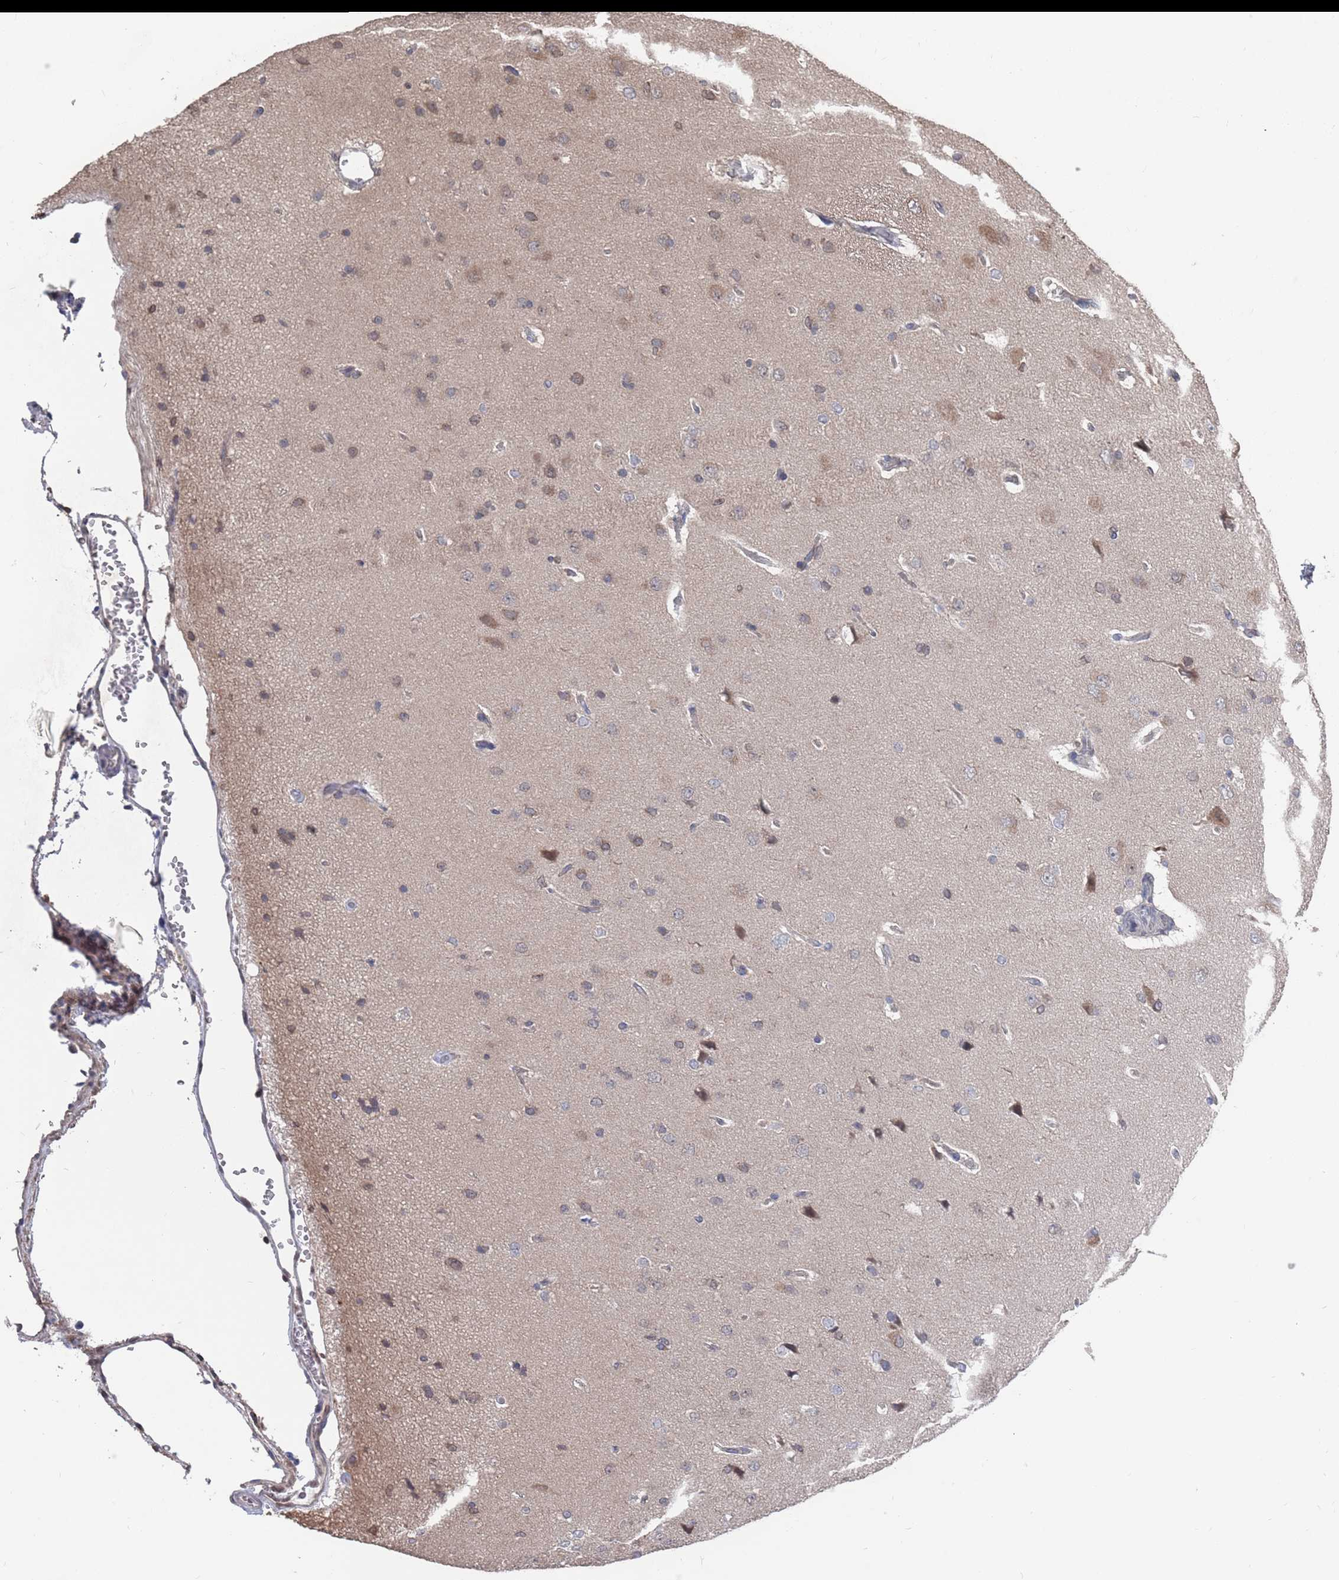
{"staining": {"intensity": "negative", "quantity": "none", "location": "none"}, "tissue": "cerebral cortex", "cell_type": "Endothelial cells", "image_type": "normal", "snomed": [{"axis": "morphology", "description": "Normal tissue, NOS"}, {"axis": "topography", "description": "Cerebral cortex"}], "caption": "The IHC image has no significant expression in endothelial cells of cerebral cortex. (Stains: DAB immunohistochemistry (IHC) with hematoxylin counter stain, Microscopy: brightfield microscopy at high magnification).", "gene": "SDHAF3", "patient": {"sex": "male", "age": 62}}